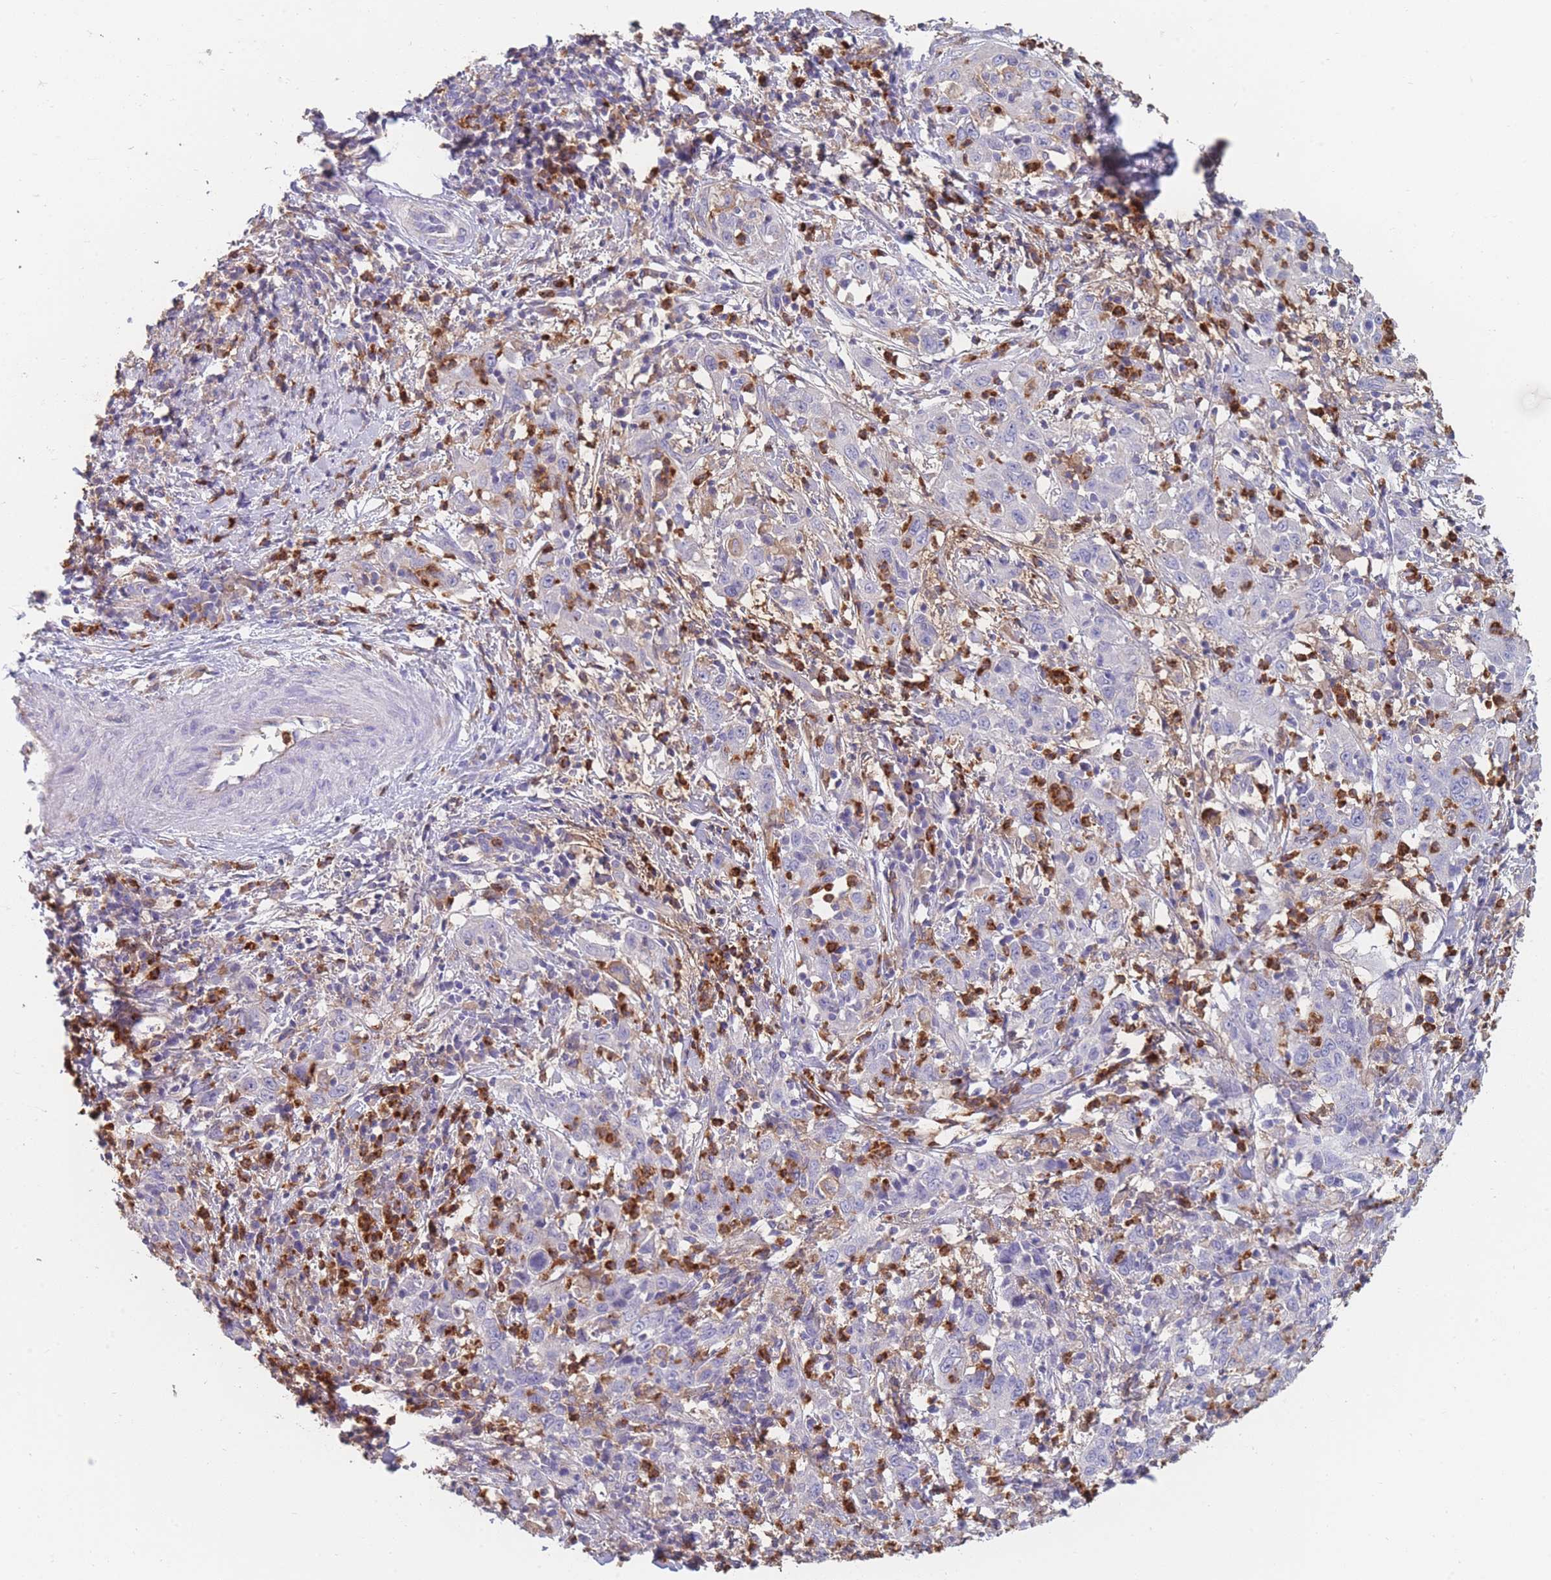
{"staining": {"intensity": "negative", "quantity": "none", "location": "none"}, "tissue": "cervical cancer", "cell_type": "Tumor cells", "image_type": "cancer", "snomed": [{"axis": "morphology", "description": "Squamous cell carcinoma, NOS"}, {"axis": "topography", "description": "Cervix"}], "caption": "This is an IHC image of human squamous cell carcinoma (cervical). There is no expression in tumor cells.", "gene": "CLEC12A", "patient": {"sex": "female", "age": 46}}